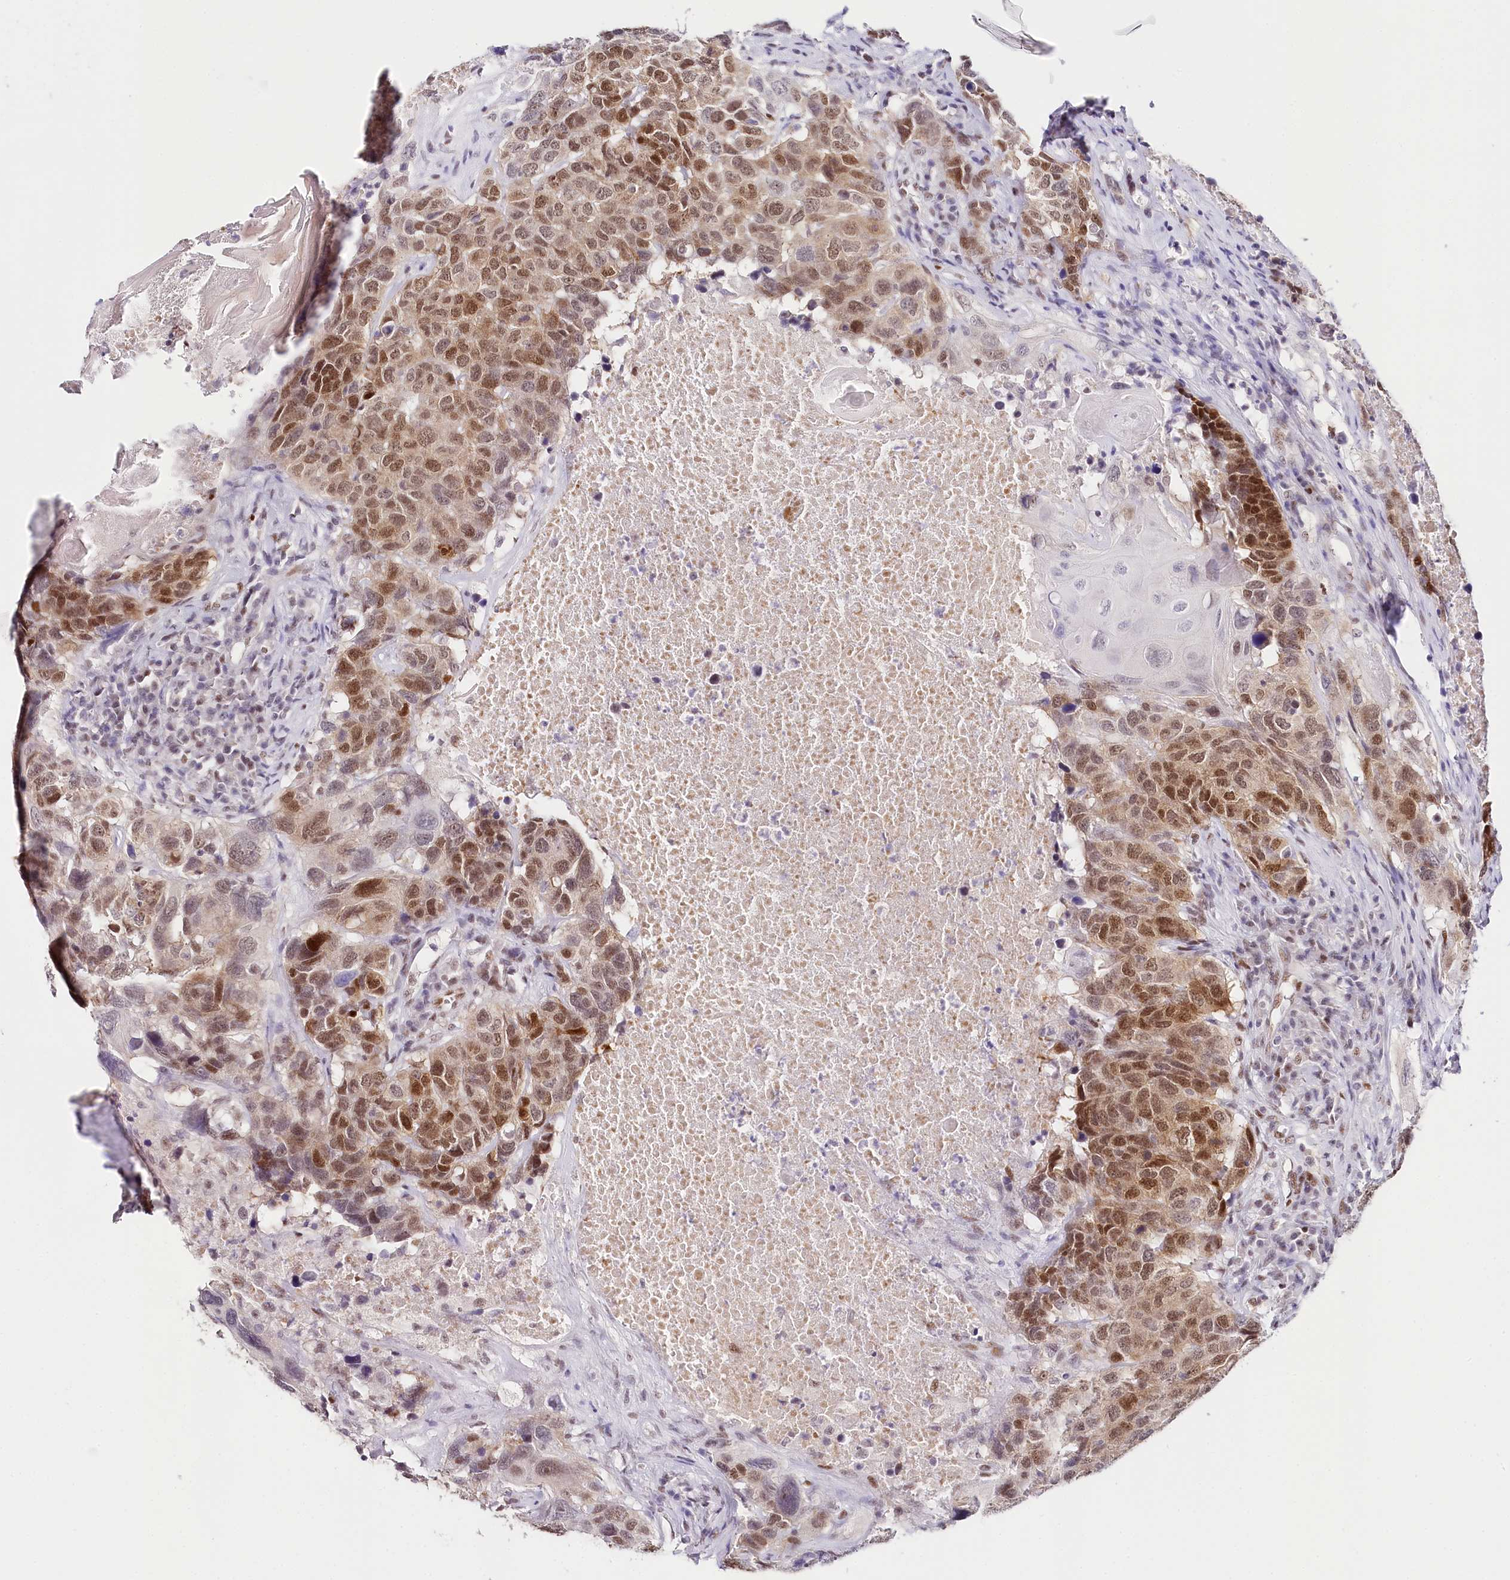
{"staining": {"intensity": "moderate", "quantity": ">75%", "location": "nuclear"}, "tissue": "head and neck cancer", "cell_type": "Tumor cells", "image_type": "cancer", "snomed": [{"axis": "morphology", "description": "Squamous cell carcinoma, NOS"}, {"axis": "topography", "description": "Head-Neck"}], "caption": "This image shows head and neck cancer (squamous cell carcinoma) stained with immunohistochemistry (IHC) to label a protein in brown. The nuclear of tumor cells show moderate positivity for the protein. Nuclei are counter-stained blue.", "gene": "TP53", "patient": {"sex": "male", "age": 66}}